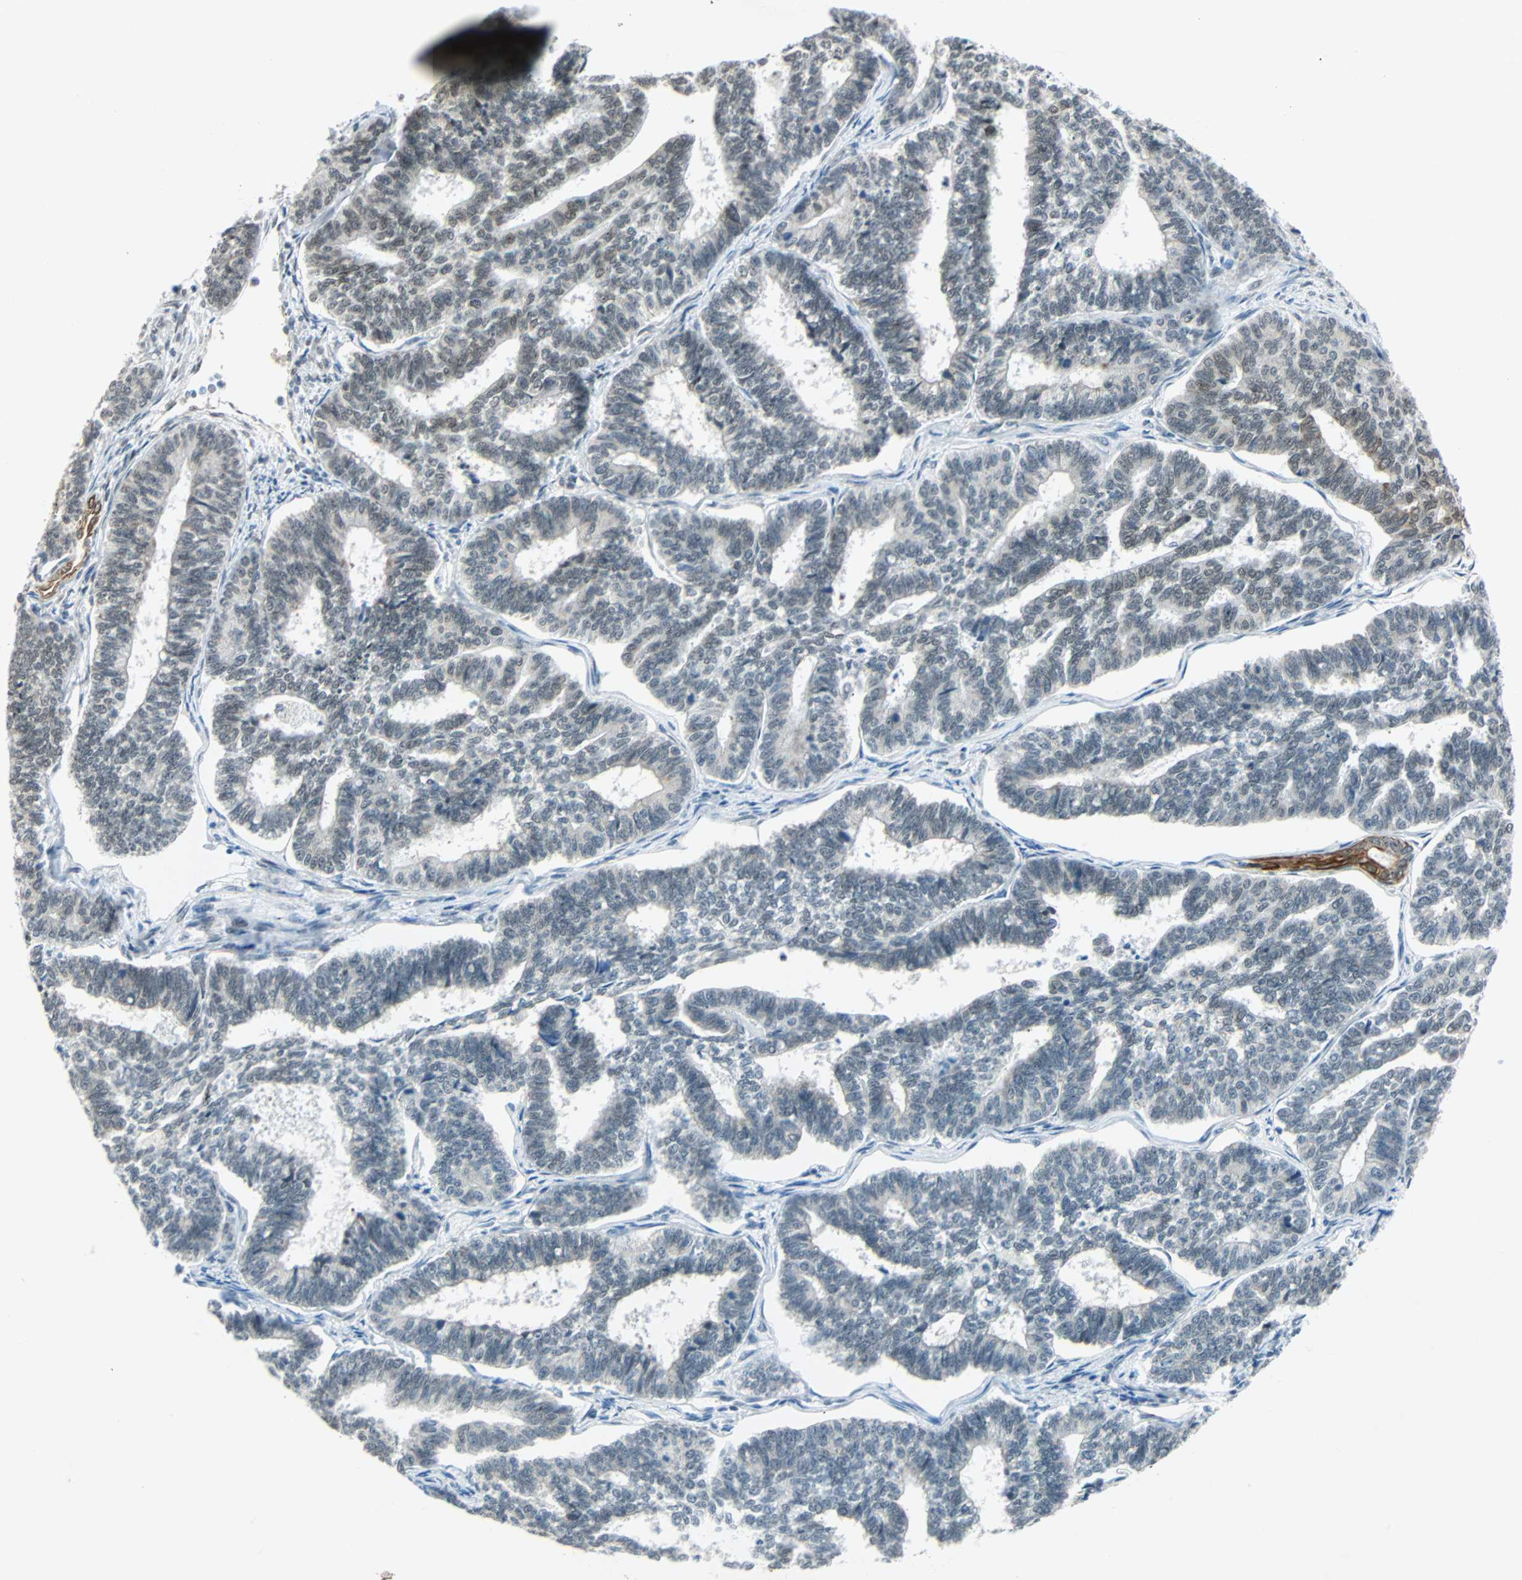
{"staining": {"intensity": "negative", "quantity": "none", "location": "none"}, "tissue": "endometrial cancer", "cell_type": "Tumor cells", "image_type": "cancer", "snomed": [{"axis": "morphology", "description": "Adenocarcinoma, NOS"}, {"axis": "topography", "description": "Endometrium"}], "caption": "A histopathology image of human endometrial cancer (adenocarcinoma) is negative for staining in tumor cells.", "gene": "NELFE", "patient": {"sex": "female", "age": 70}}